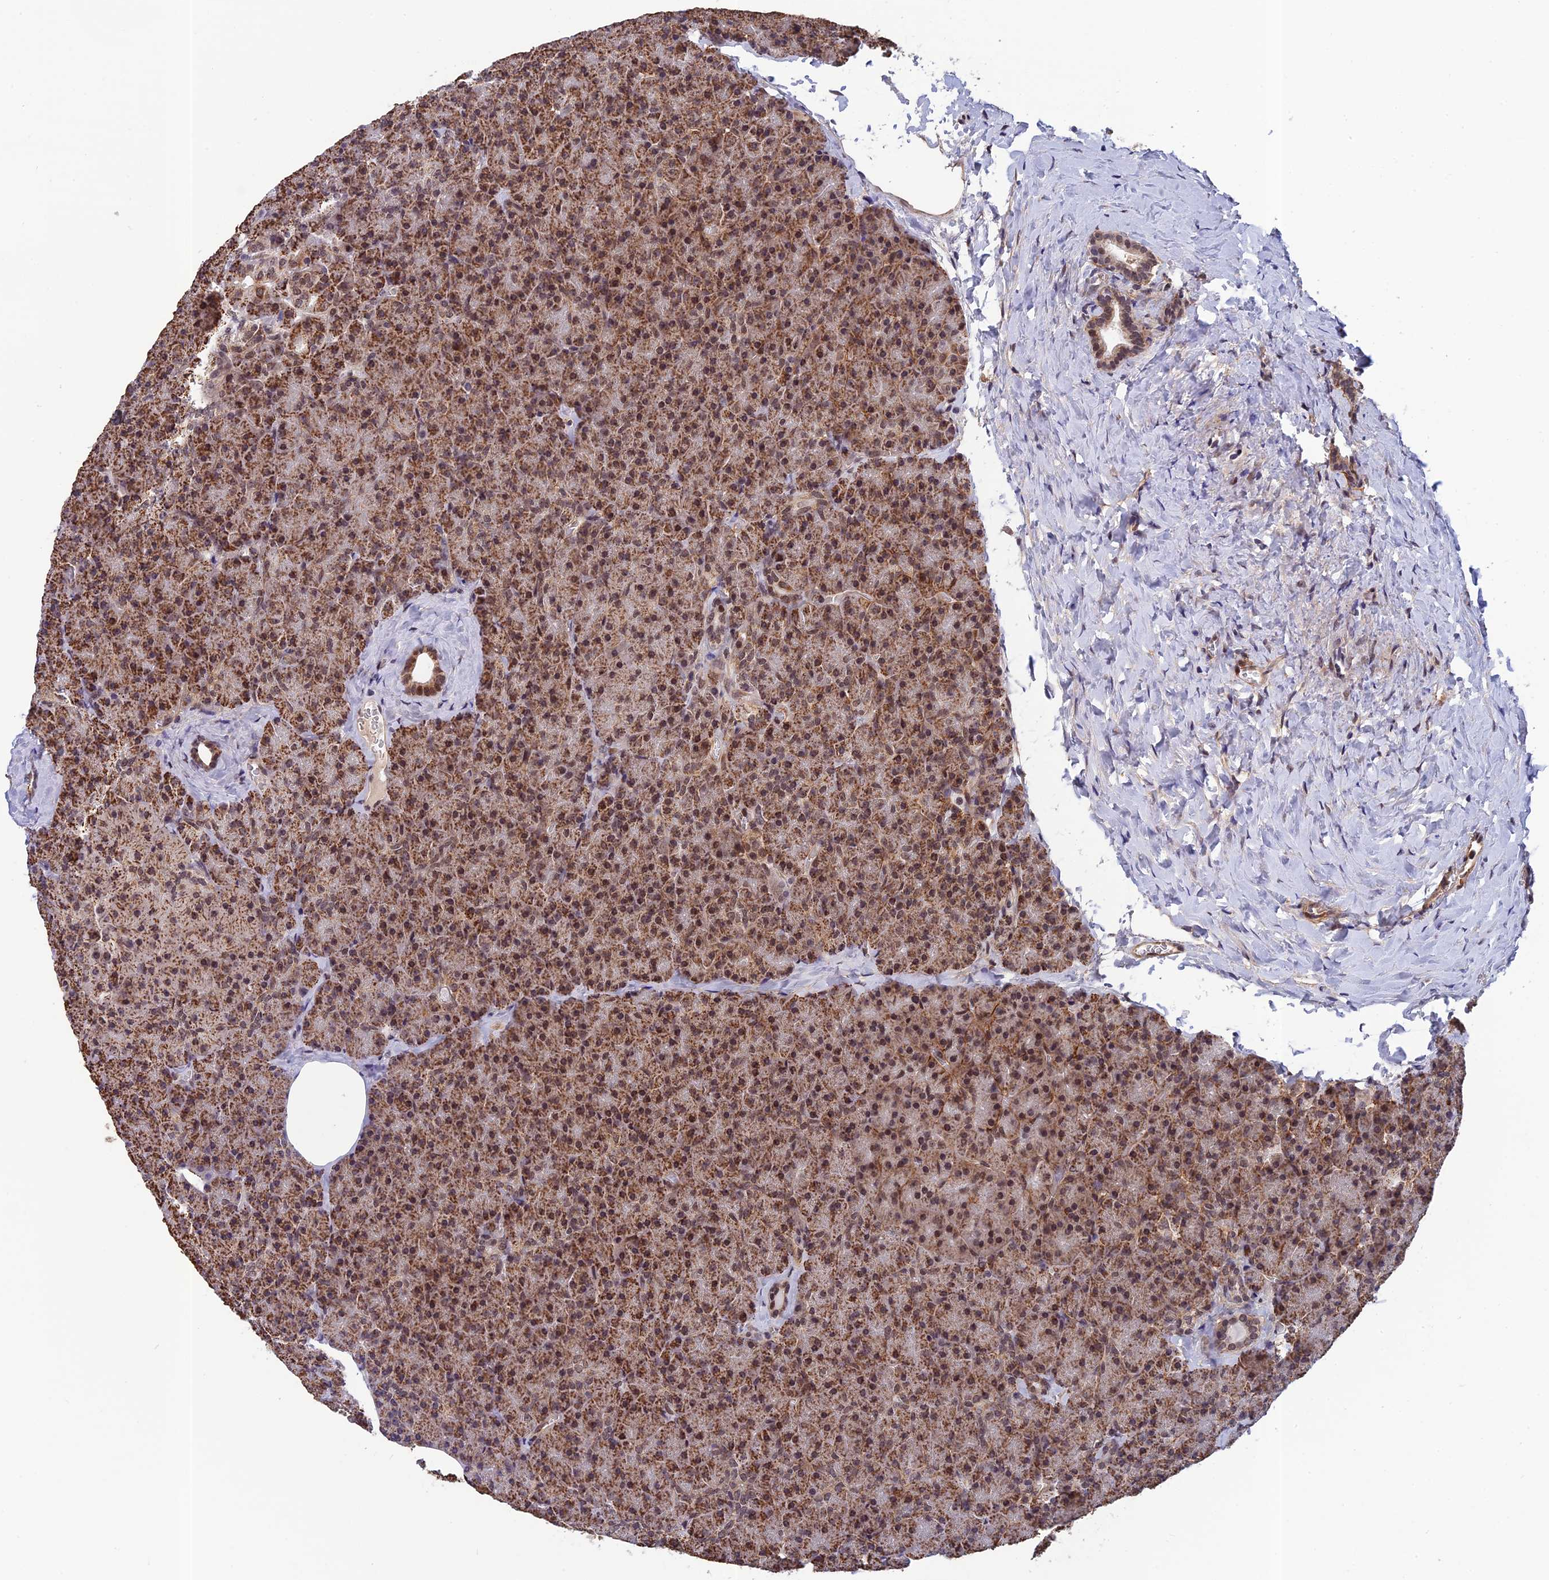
{"staining": {"intensity": "moderate", "quantity": ">75%", "location": "cytoplasmic/membranous,nuclear"}, "tissue": "pancreas", "cell_type": "Exocrine glandular cells", "image_type": "normal", "snomed": [{"axis": "morphology", "description": "Normal tissue, NOS"}, {"axis": "morphology", "description": "Carcinoid, malignant, NOS"}, {"axis": "topography", "description": "Pancreas"}], "caption": "Normal pancreas reveals moderate cytoplasmic/membranous,nuclear staining in about >75% of exocrine glandular cells, visualized by immunohistochemistry.", "gene": "REXO1", "patient": {"sex": "female", "age": 35}}